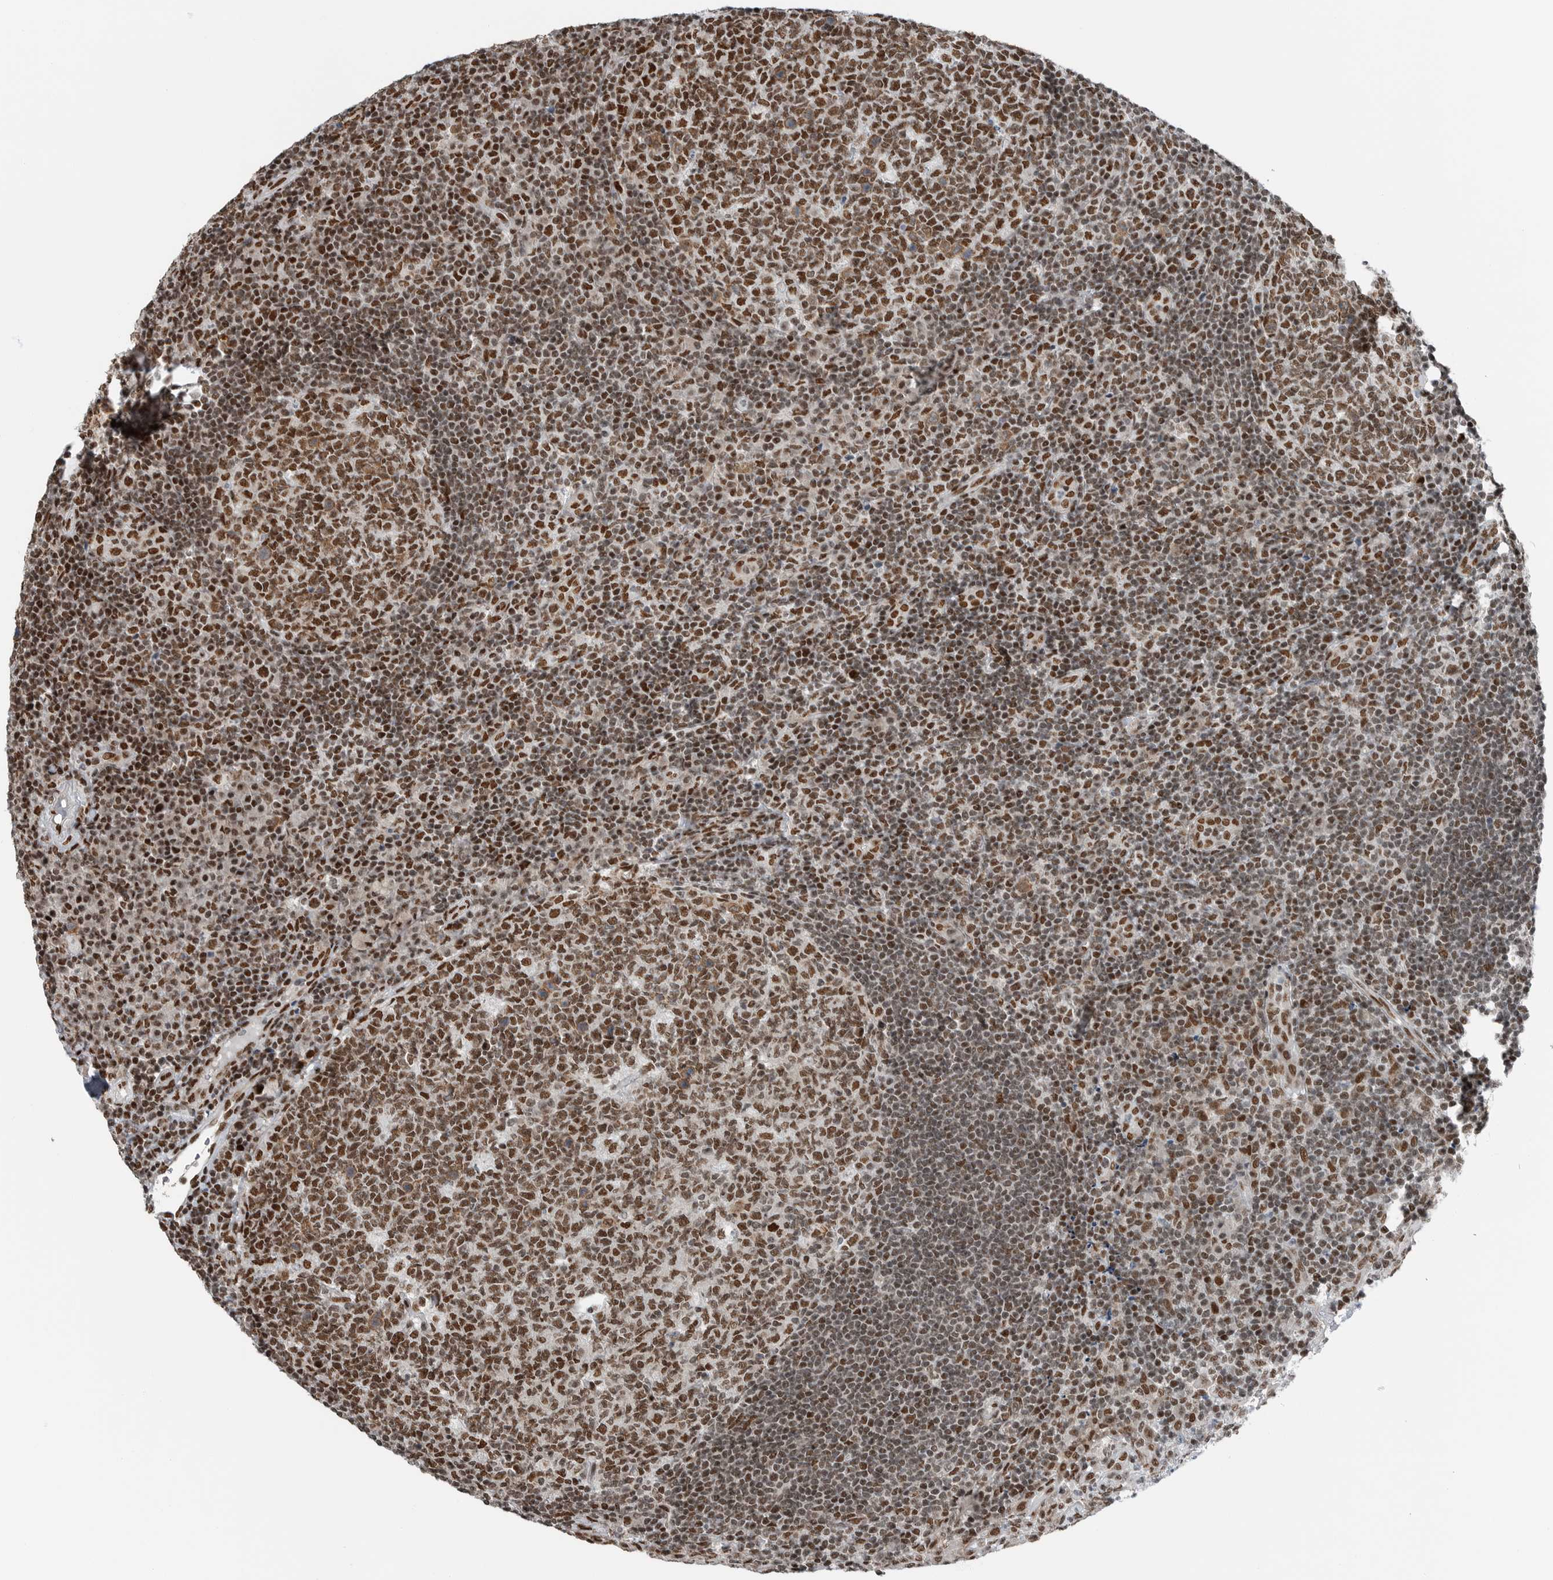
{"staining": {"intensity": "strong", "quantity": ">75%", "location": "nuclear"}, "tissue": "tonsil", "cell_type": "Germinal center cells", "image_type": "normal", "snomed": [{"axis": "morphology", "description": "Normal tissue, NOS"}, {"axis": "topography", "description": "Tonsil"}], "caption": "IHC image of unremarkable tonsil stained for a protein (brown), which displays high levels of strong nuclear expression in approximately >75% of germinal center cells.", "gene": "BLZF1", "patient": {"sex": "female", "age": 40}}